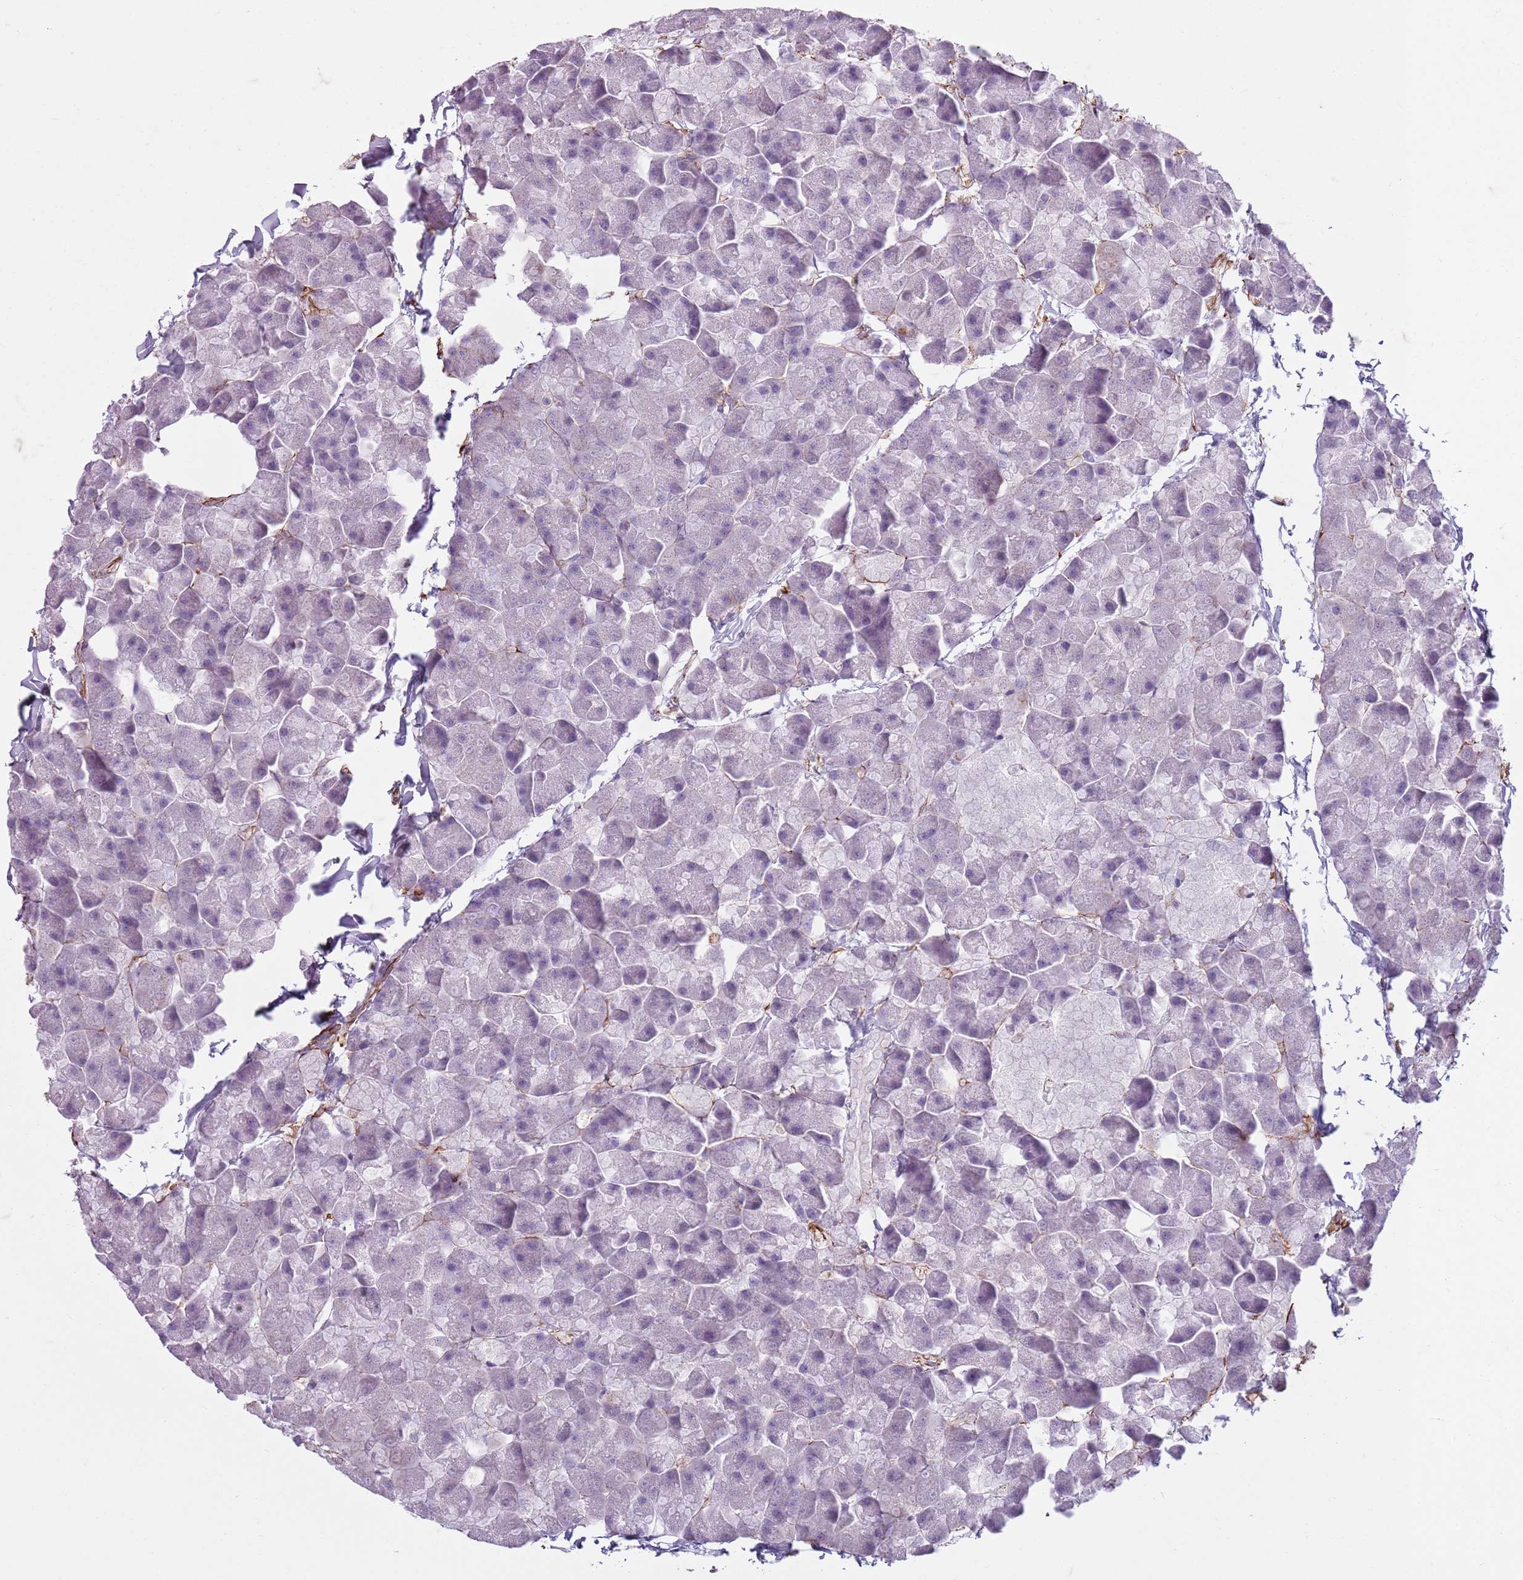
{"staining": {"intensity": "negative", "quantity": "none", "location": "none"}, "tissue": "pancreas", "cell_type": "Exocrine glandular cells", "image_type": "normal", "snomed": [{"axis": "morphology", "description": "Normal tissue, NOS"}, {"axis": "topography", "description": "Pancreas"}], "caption": "The micrograph exhibits no significant expression in exocrine glandular cells of pancreas. (Stains: DAB immunohistochemistry with hematoxylin counter stain, Microscopy: brightfield microscopy at high magnification).", "gene": "TAS2R38", "patient": {"sex": "male", "age": 35}}